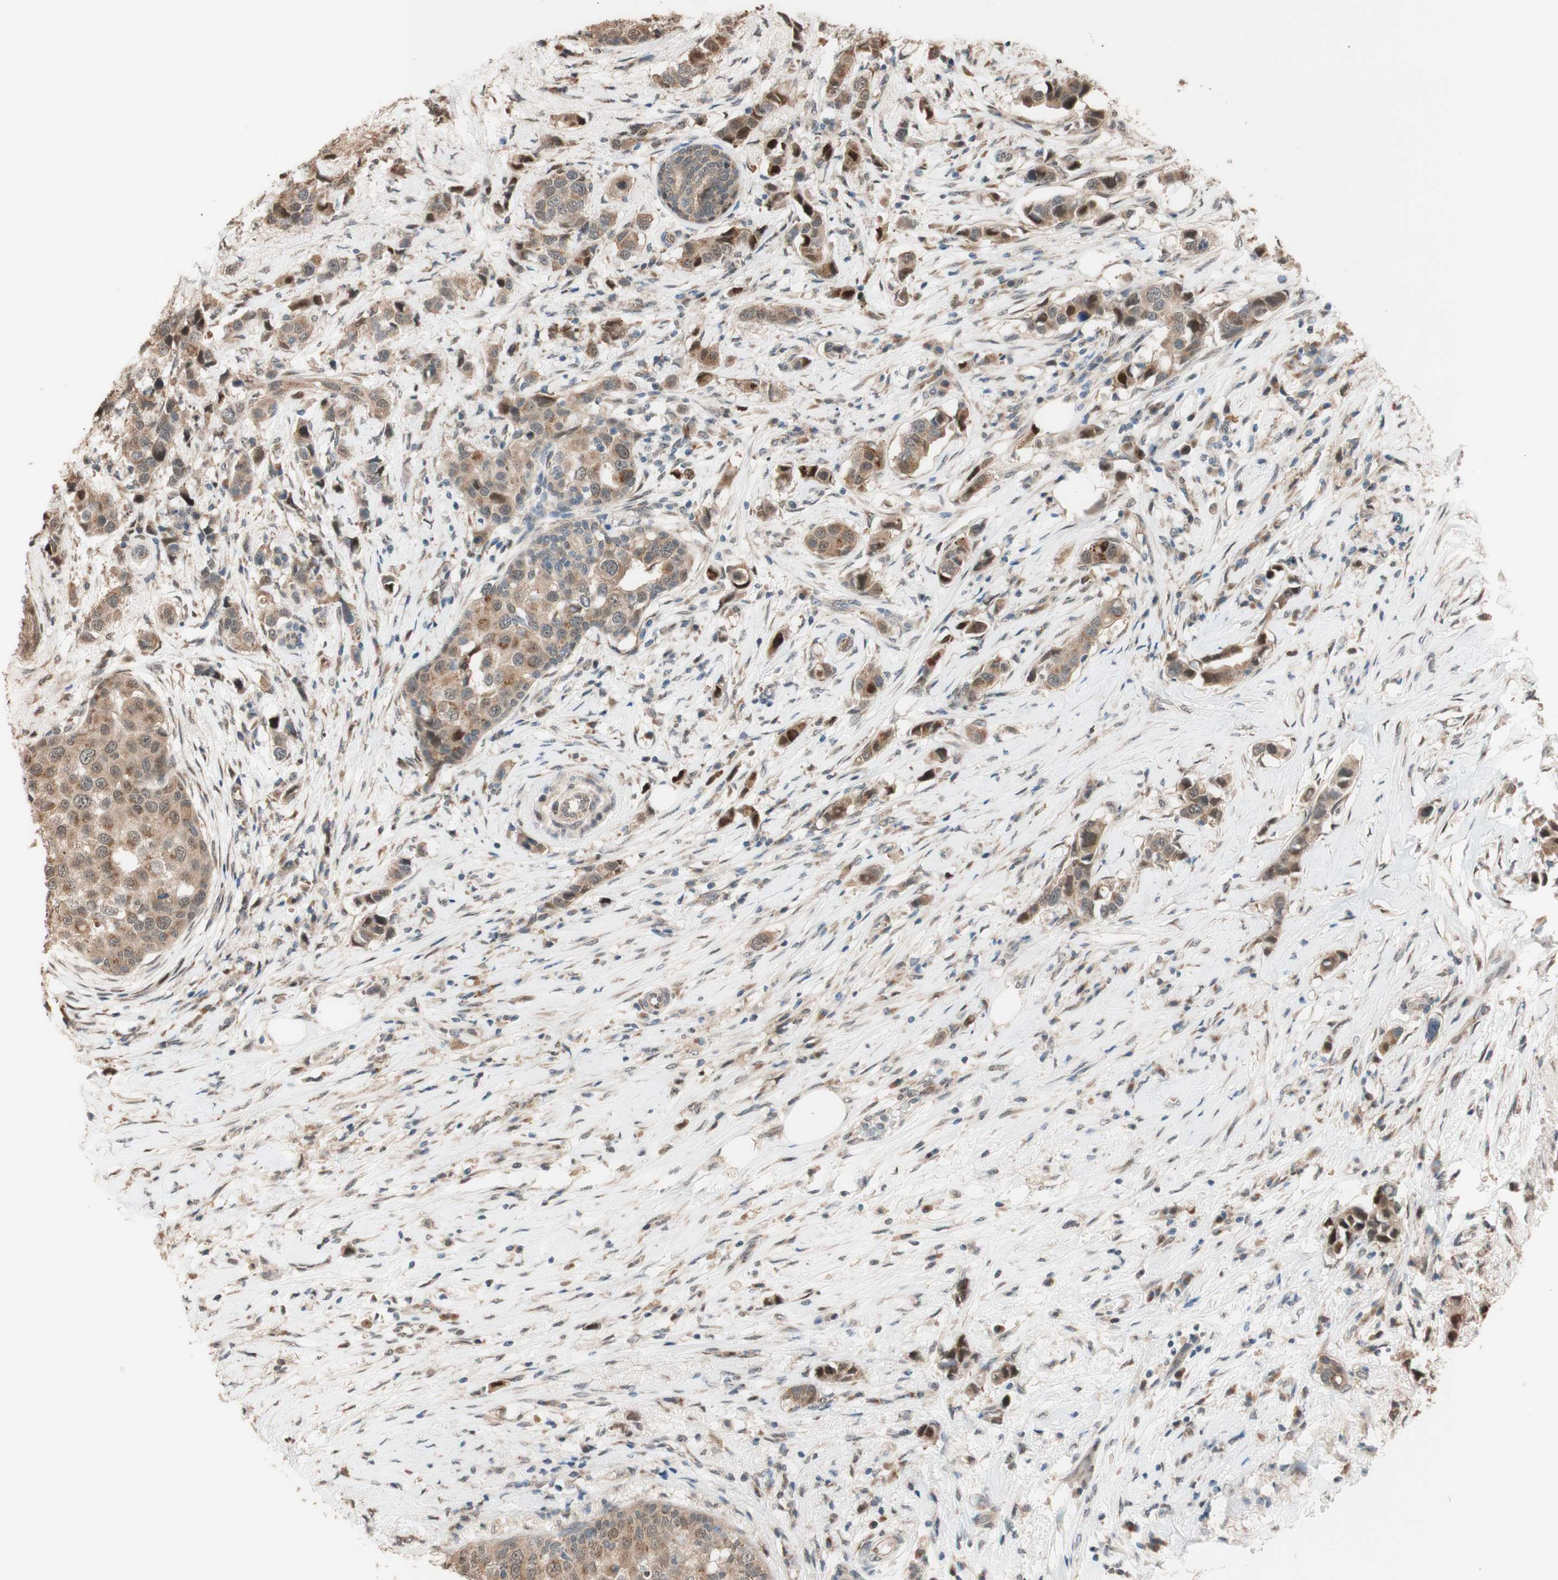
{"staining": {"intensity": "moderate", "quantity": ">75%", "location": "cytoplasmic/membranous"}, "tissue": "breast cancer", "cell_type": "Tumor cells", "image_type": "cancer", "snomed": [{"axis": "morphology", "description": "Normal tissue, NOS"}, {"axis": "morphology", "description": "Duct carcinoma"}, {"axis": "topography", "description": "Breast"}], "caption": "Protein staining of breast cancer tissue exhibits moderate cytoplasmic/membranous staining in about >75% of tumor cells.", "gene": "CCNC", "patient": {"sex": "female", "age": 50}}